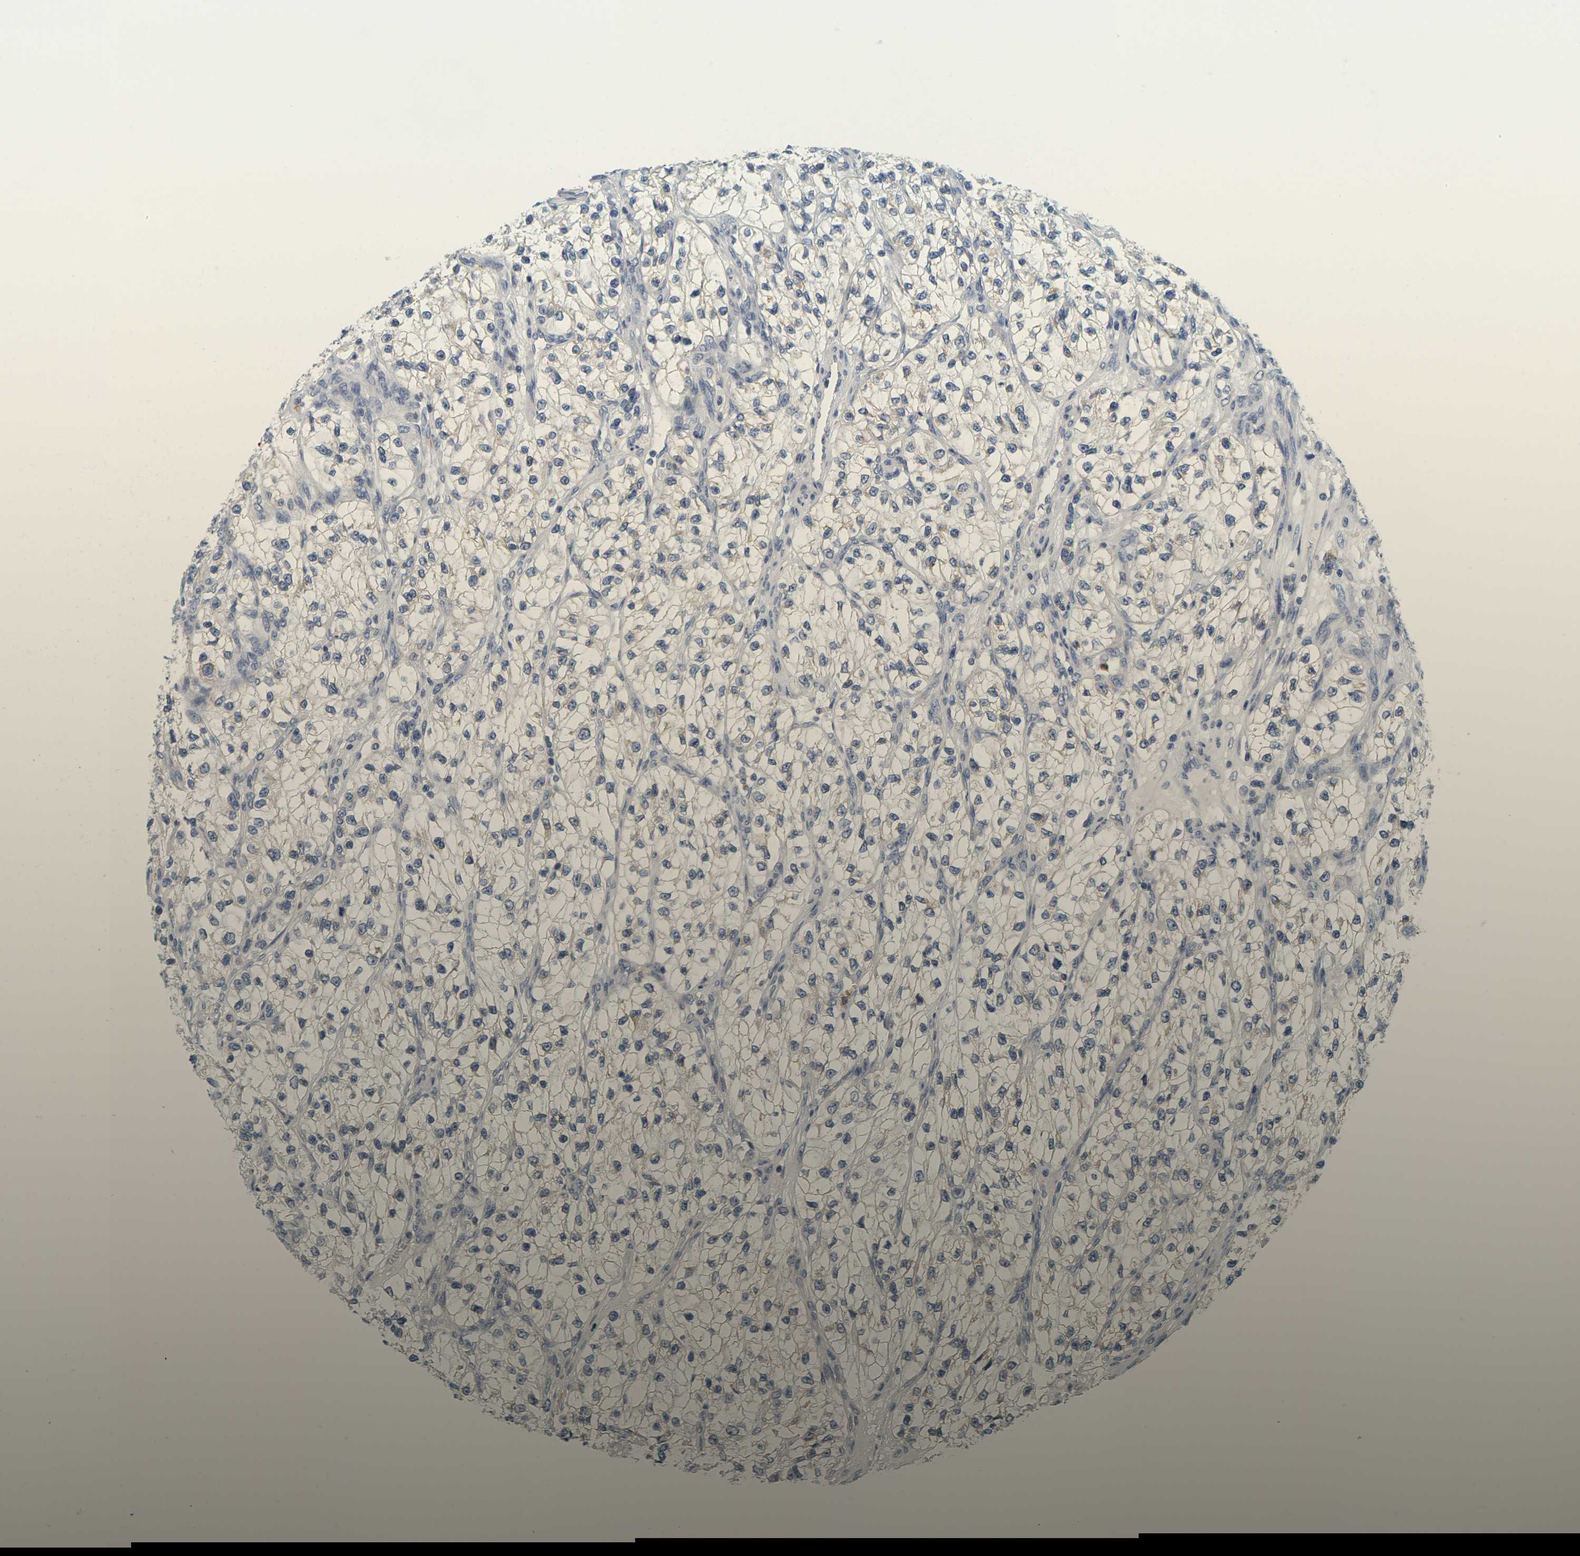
{"staining": {"intensity": "negative", "quantity": "none", "location": "none"}, "tissue": "renal cancer", "cell_type": "Tumor cells", "image_type": "cancer", "snomed": [{"axis": "morphology", "description": "Adenocarcinoma, NOS"}, {"axis": "topography", "description": "Kidney"}], "caption": "A high-resolution image shows immunohistochemistry staining of renal cancer (adenocarcinoma), which shows no significant expression in tumor cells.", "gene": "KLK5", "patient": {"sex": "female", "age": 57}}